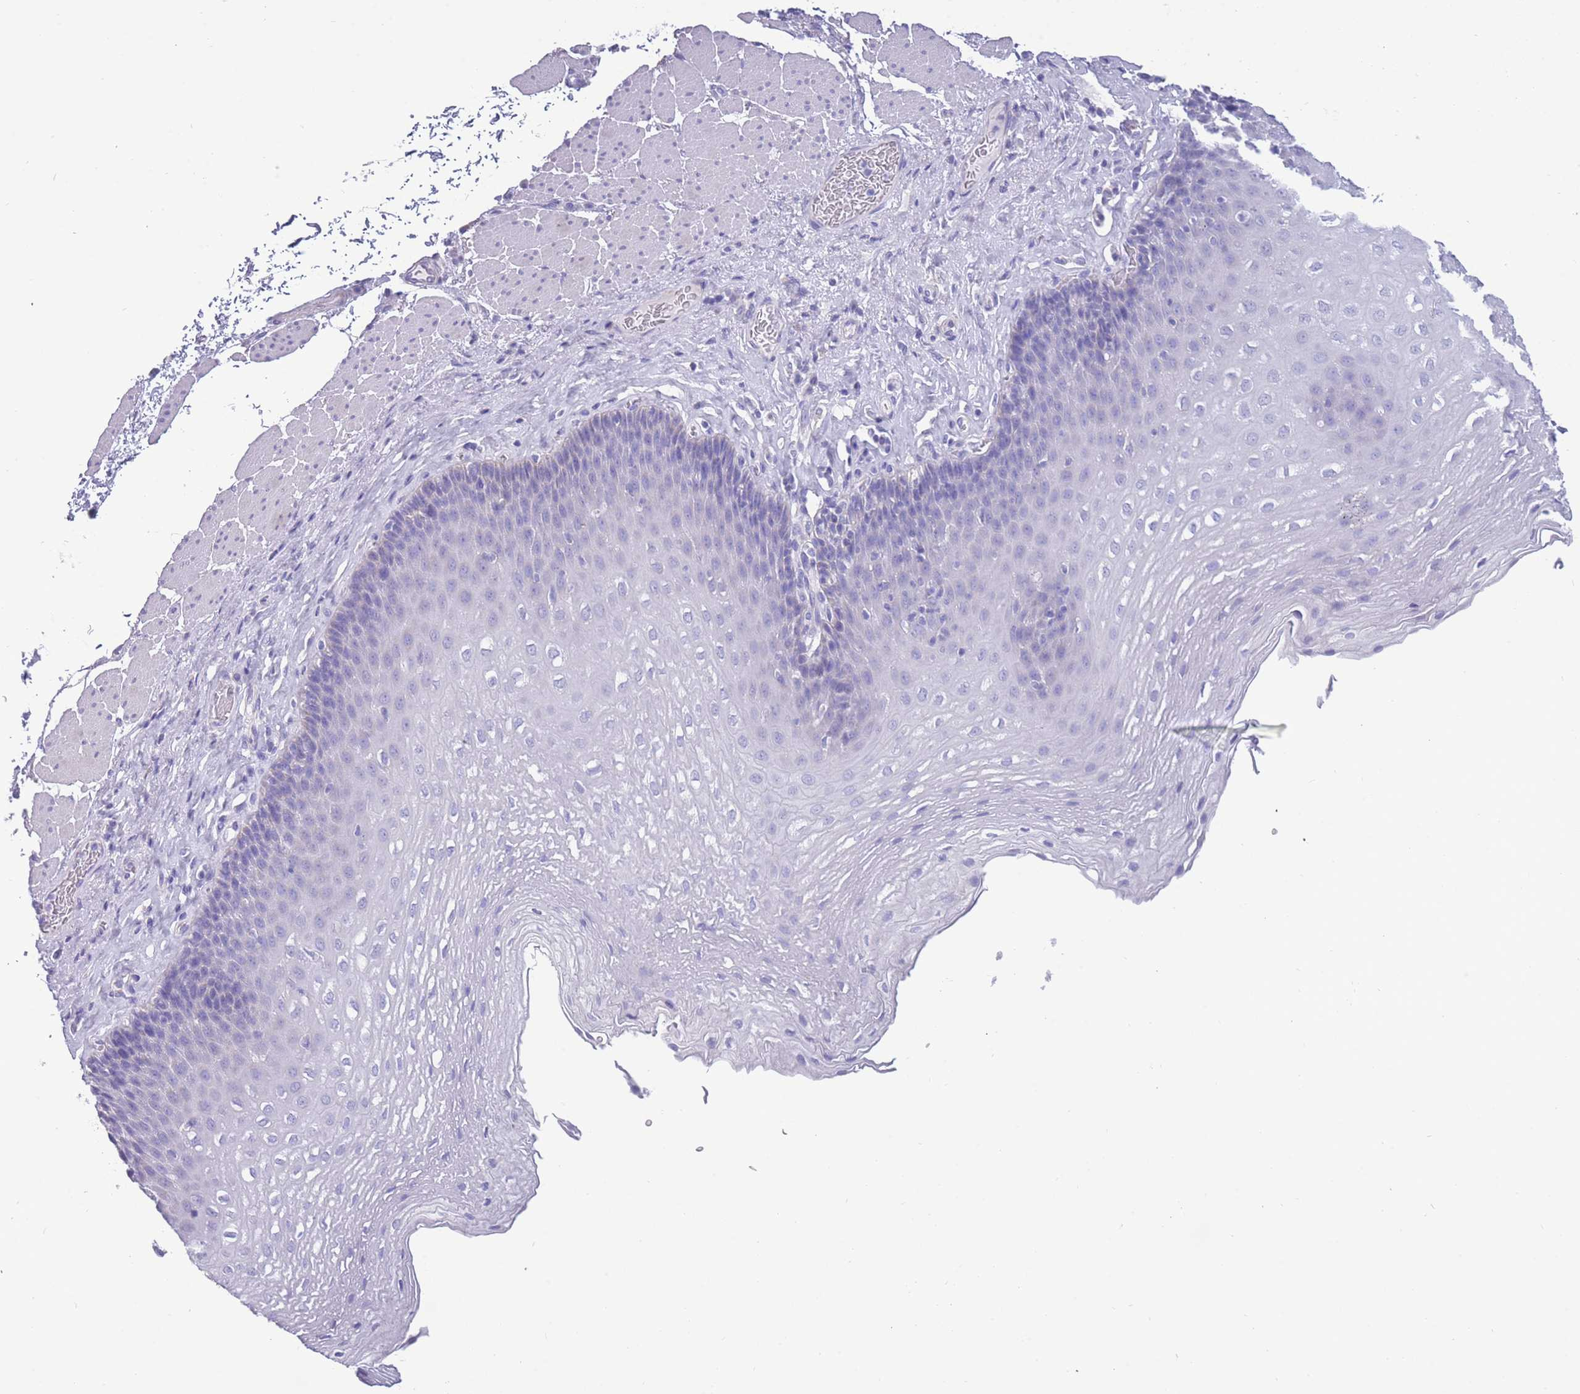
{"staining": {"intensity": "negative", "quantity": "none", "location": "none"}, "tissue": "esophagus", "cell_type": "Squamous epithelial cells", "image_type": "normal", "snomed": [{"axis": "morphology", "description": "Normal tissue, NOS"}, {"axis": "topography", "description": "Esophagus"}], "caption": "The immunohistochemistry micrograph has no significant expression in squamous epithelial cells of esophagus. The staining is performed using DAB brown chromogen with nuclei counter-stained in using hematoxylin.", "gene": "INTS2", "patient": {"sex": "female", "age": 66}}